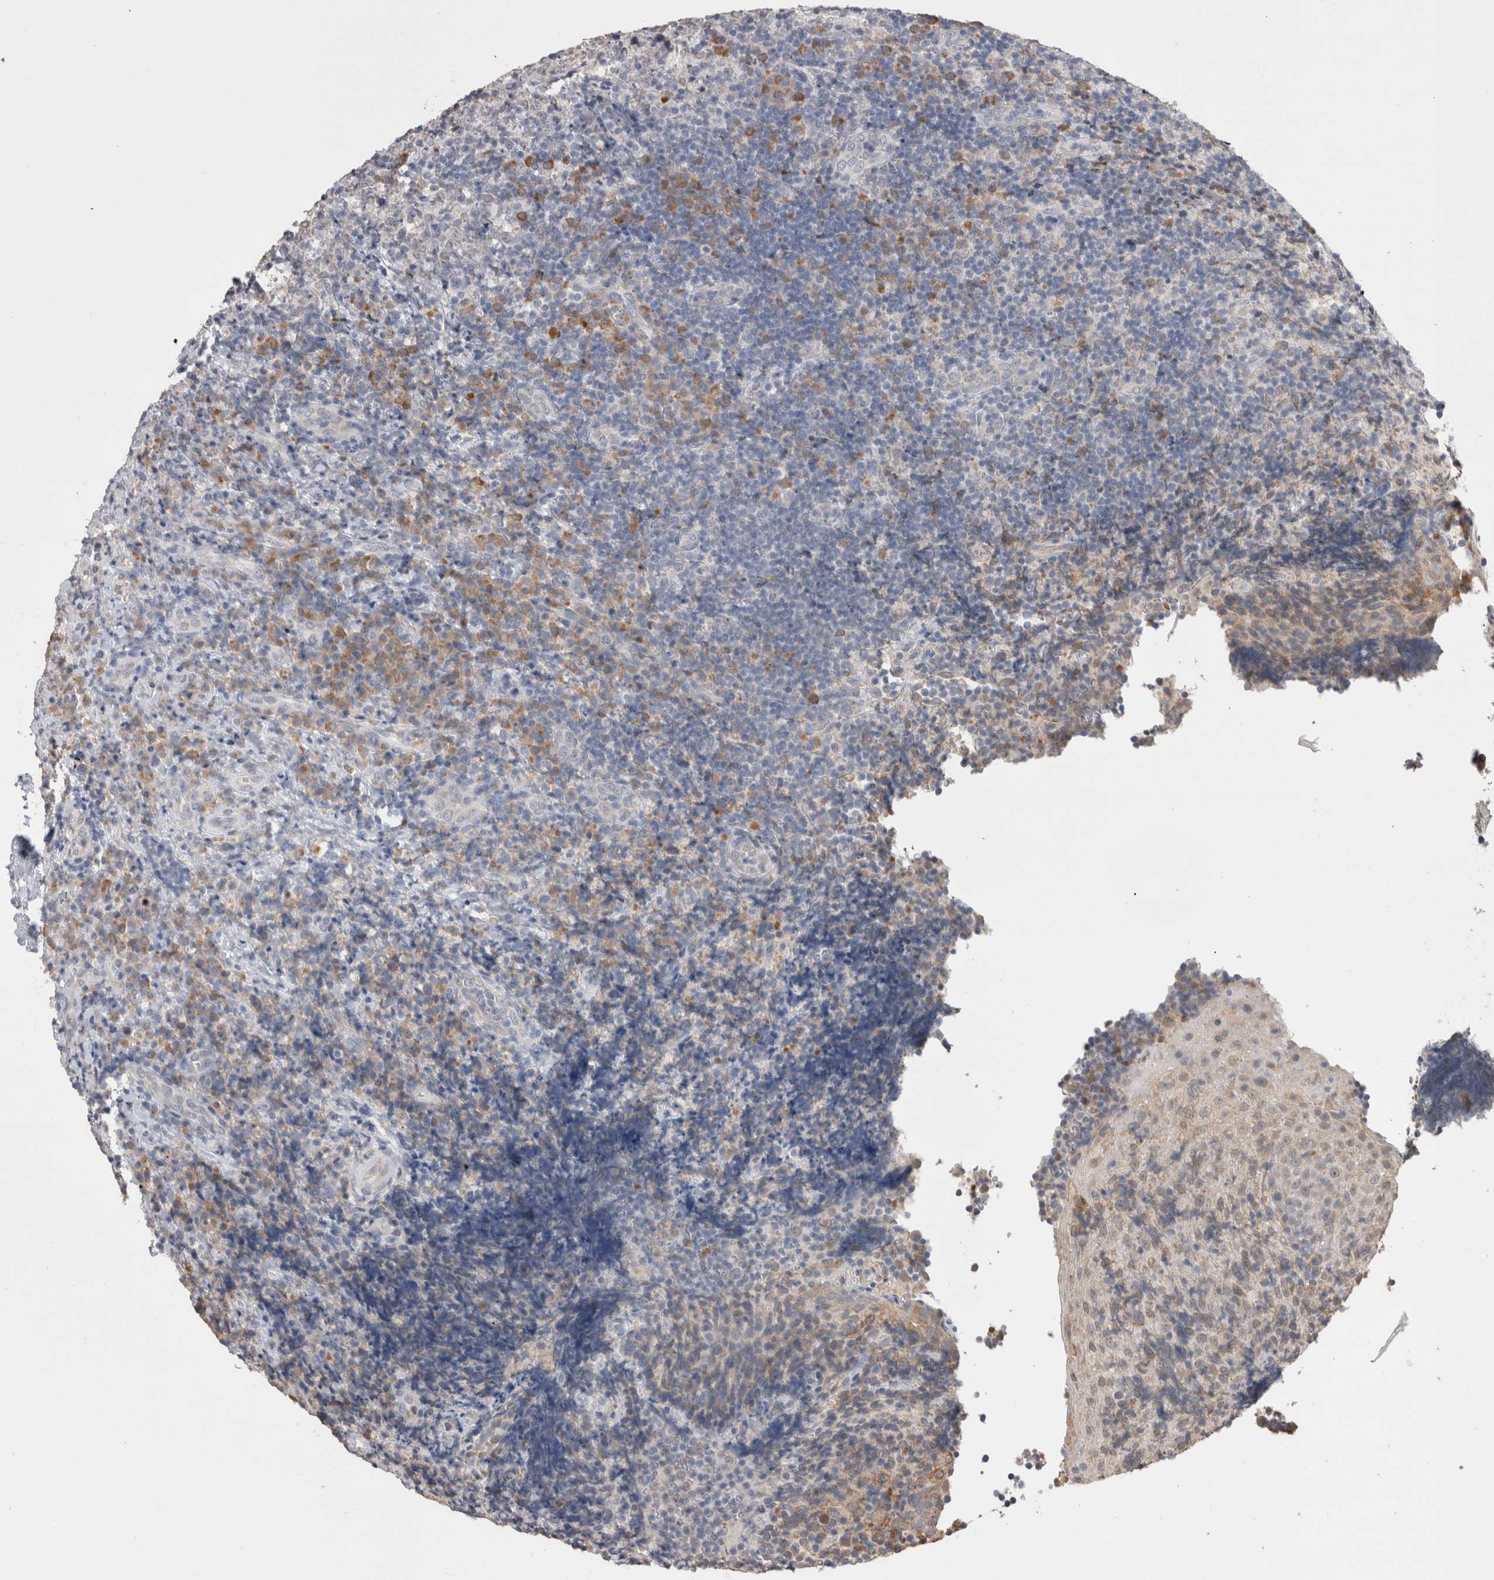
{"staining": {"intensity": "negative", "quantity": "none", "location": "none"}, "tissue": "lymphoma", "cell_type": "Tumor cells", "image_type": "cancer", "snomed": [{"axis": "morphology", "description": "Malignant lymphoma, non-Hodgkin's type, High grade"}, {"axis": "topography", "description": "Tonsil"}], "caption": "The micrograph demonstrates no significant expression in tumor cells of malignant lymphoma, non-Hodgkin's type (high-grade). (IHC, brightfield microscopy, high magnification).", "gene": "NOMO1", "patient": {"sex": "female", "age": 36}}